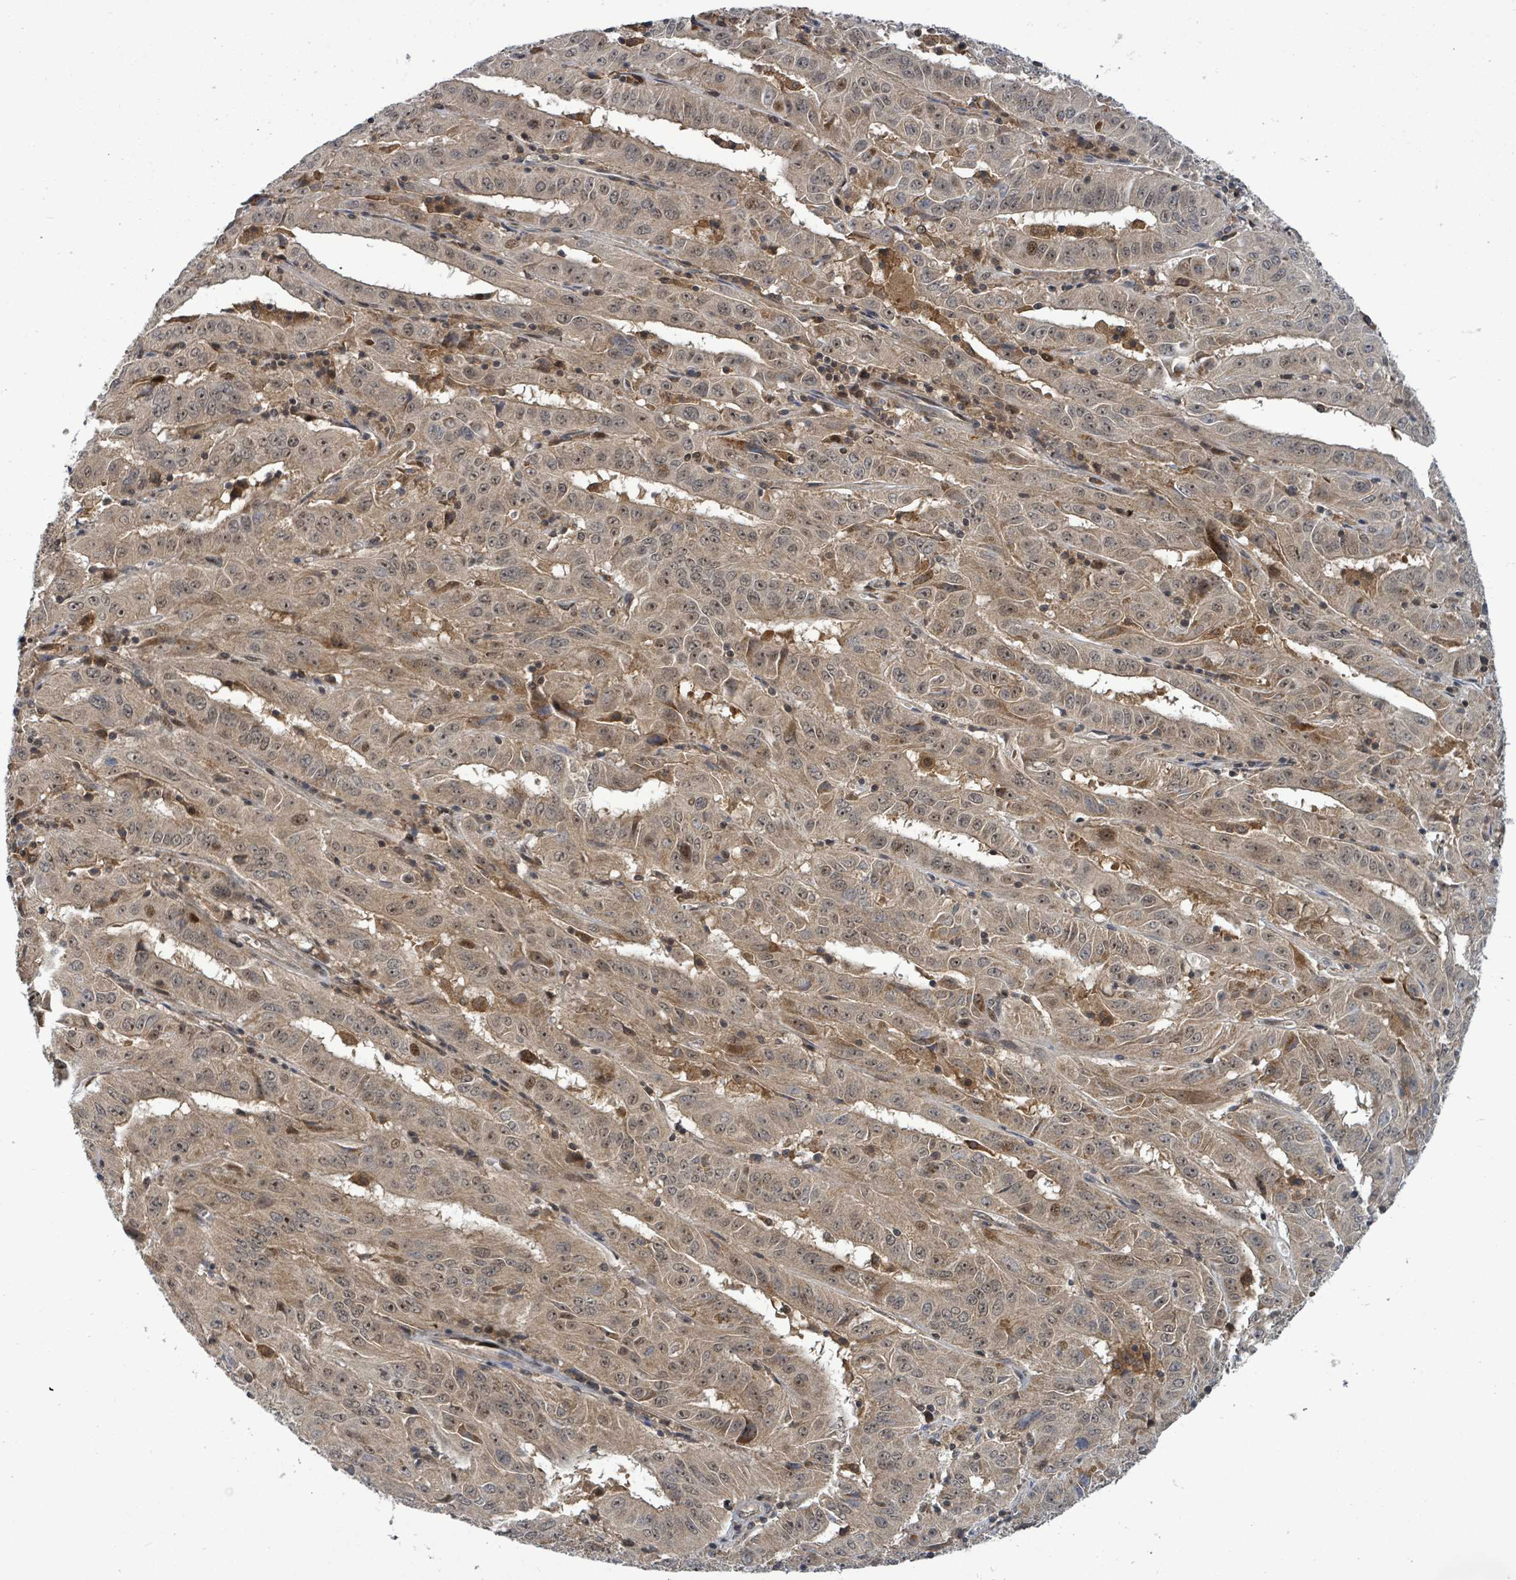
{"staining": {"intensity": "weak", "quantity": "25%-75%", "location": "cytoplasmic/membranous,nuclear"}, "tissue": "pancreatic cancer", "cell_type": "Tumor cells", "image_type": "cancer", "snomed": [{"axis": "morphology", "description": "Adenocarcinoma, NOS"}, {"axis": "topography", "description": "Pancreas"}], "caption": "Pancreatic cancer (adenocarcinoma) tissue reveals weak cytoplasmic/membranous and nuclear expression in approximately 25%-75% of tumor cells The protein of interest is stained brown, and the nuclei are stained in blue (DAB (3,3'-diaminobenzidine) IHC with brightfield microscopy, high magnification).", "gene": "FBXO6", "patient": {"sex": "male", "age": 63}}